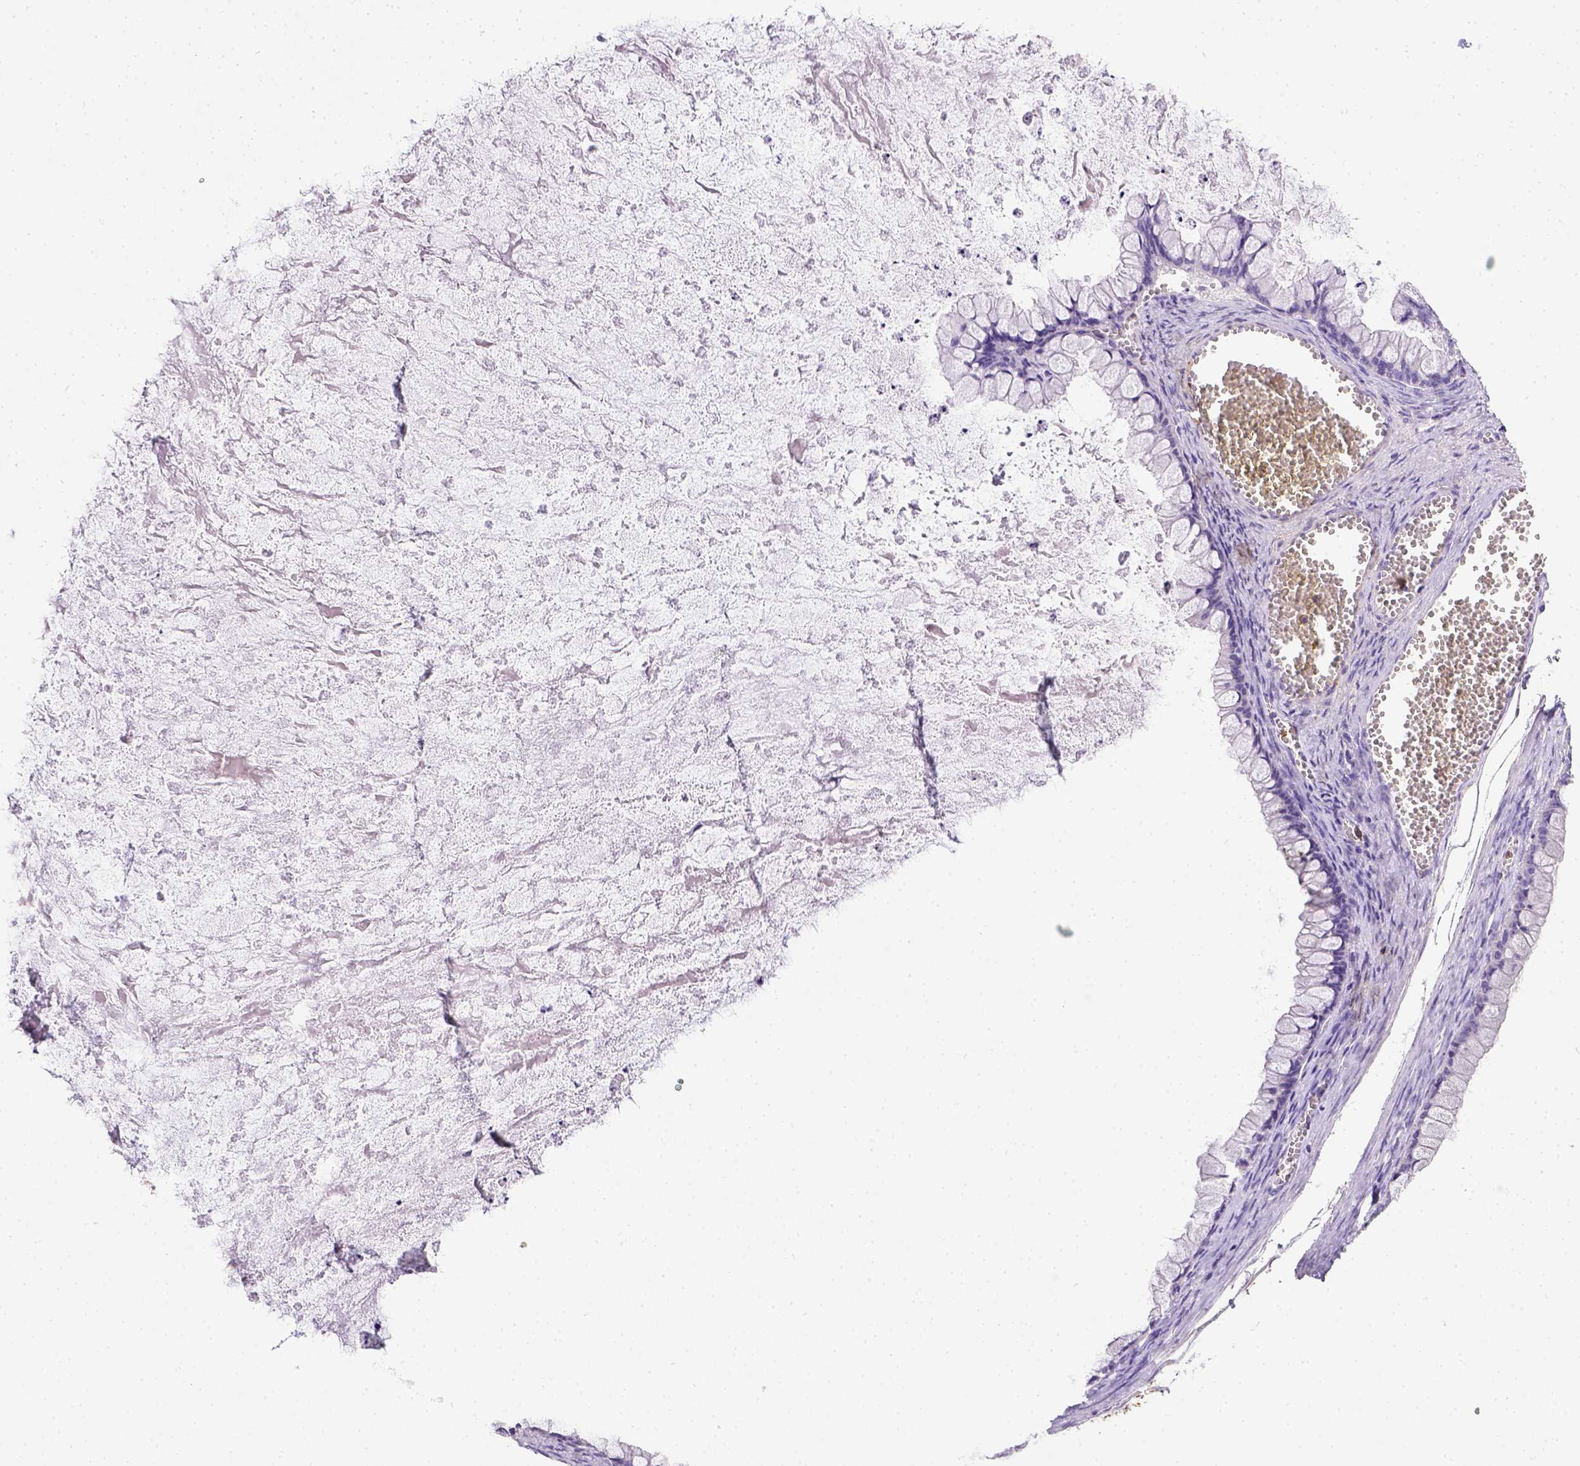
{"staining": {"intensity": "negative", "quantity": "none", "location": "none"}, "tissue": "ovarian cancer", "cell_type": "Tumor cells", "image_type": "cancer", "snomed": [{"axis": "morphology", "description": "Cystadenocarcinoma, mucinous, NOS"}, {"axis": "topography", "description": "Ovary"}], "caption": "The immunohistochemistry image has no significant positivity in tumor cells of ovarian cancer tissue. Nuclei are stained in blue.", "gene": "B3GAT1", "patient": {"sex": "female", "age": 67}}